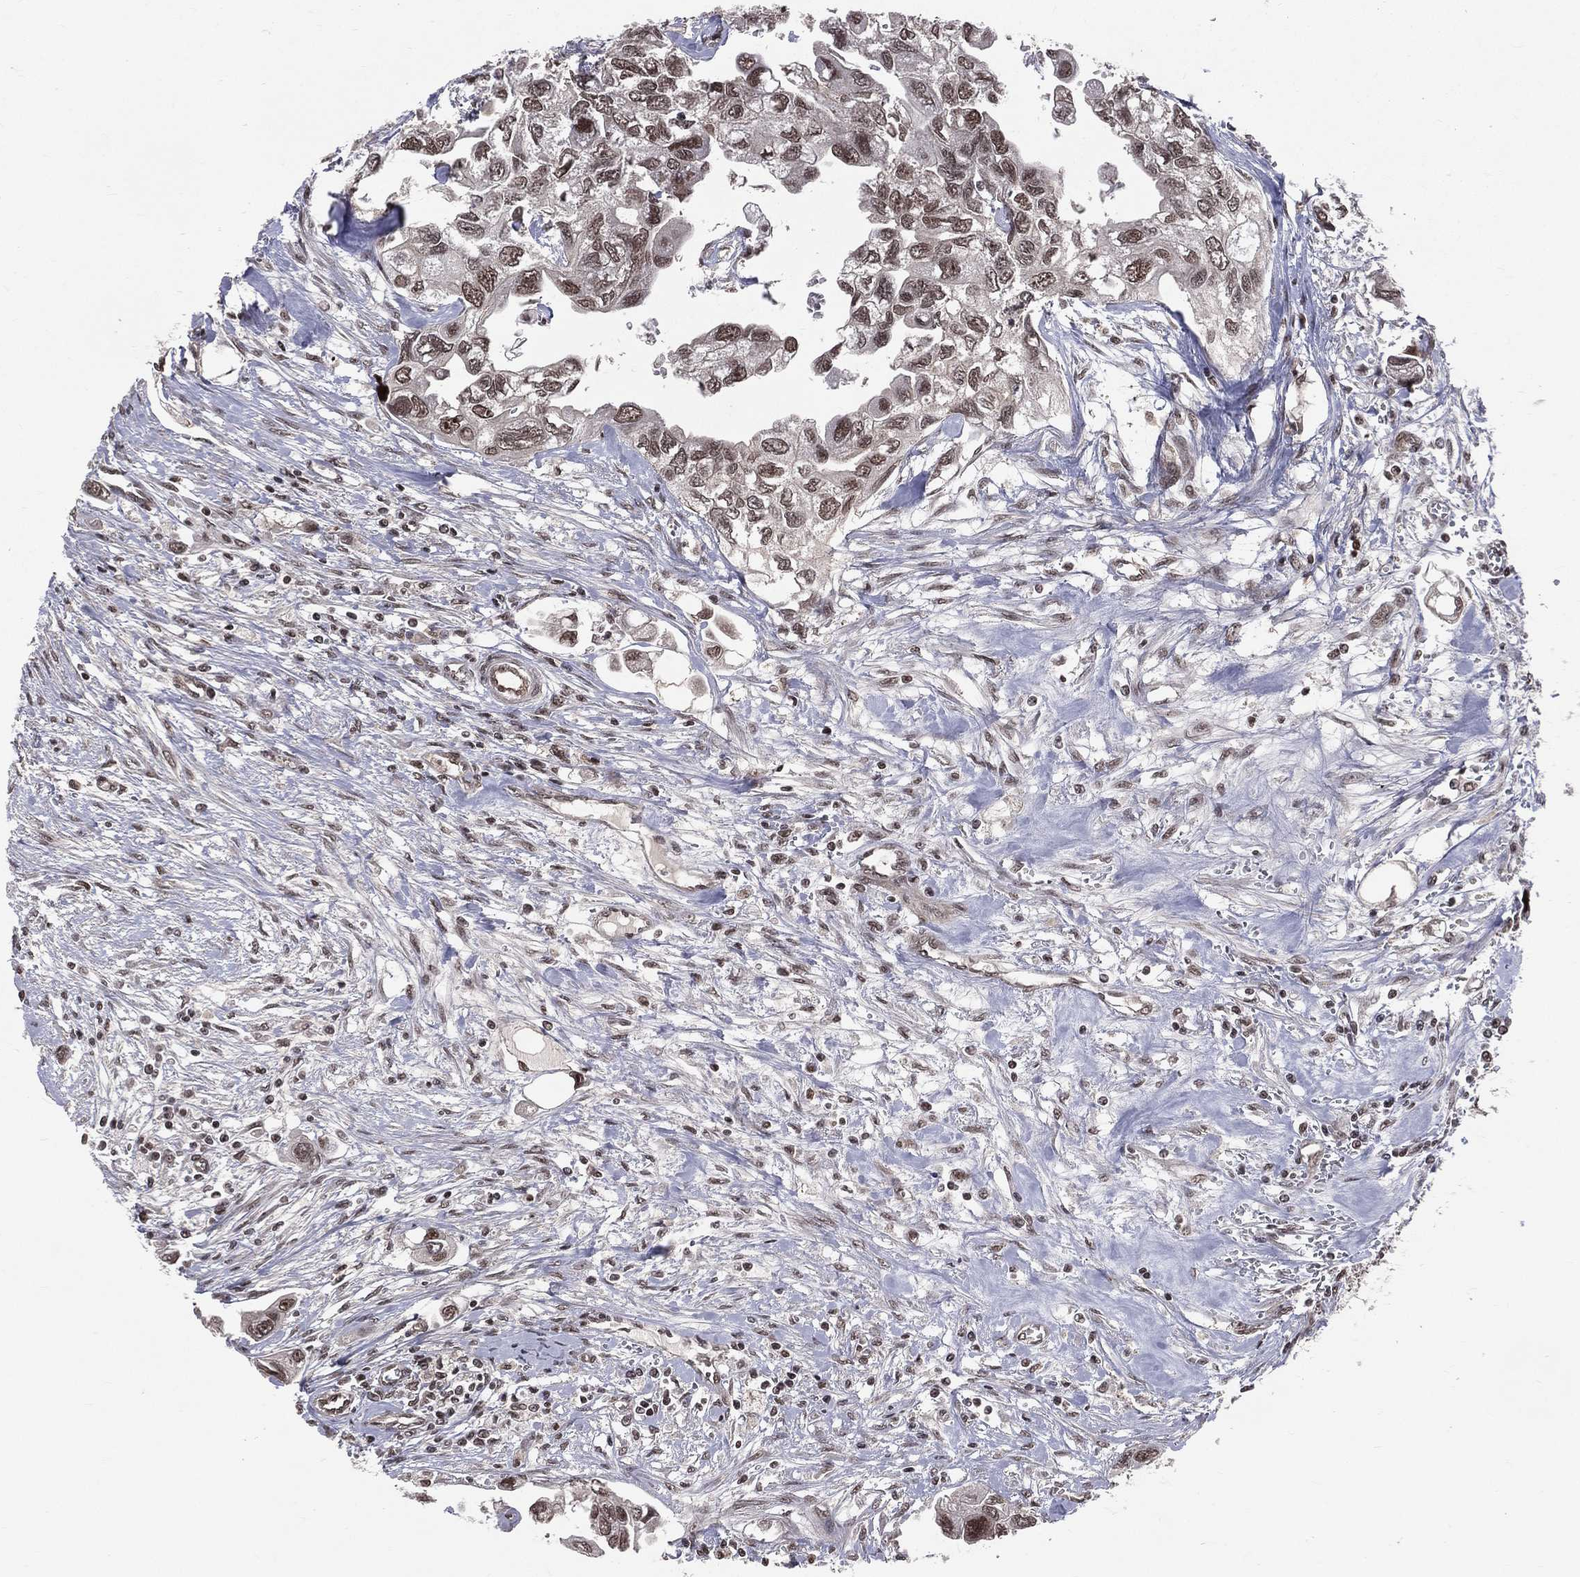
{"staining": {"intensity": "moderate", "quantity": "25%-75%", "location": "nuclear"}, "tissue": "urothelial cancer", "cell_type": "Tumor cells", "image_type": "cancer", "snomed": [{"axis": "morphology", "description": "Urothelial carcinoma, High grade"}, {"axis": "topography", "description": "Urinary bladder"}], "caption": "IHC (DAB) staining of human high-grade urothelial carcinoma exhibits moderate nuclear protein staining in about 25%-75% of tumor cells. (DAB IHC, brown staining for protein, blue staining for nuclei).", "gene": "SMC3", "patient": {"sex": "male", "age": 59}}